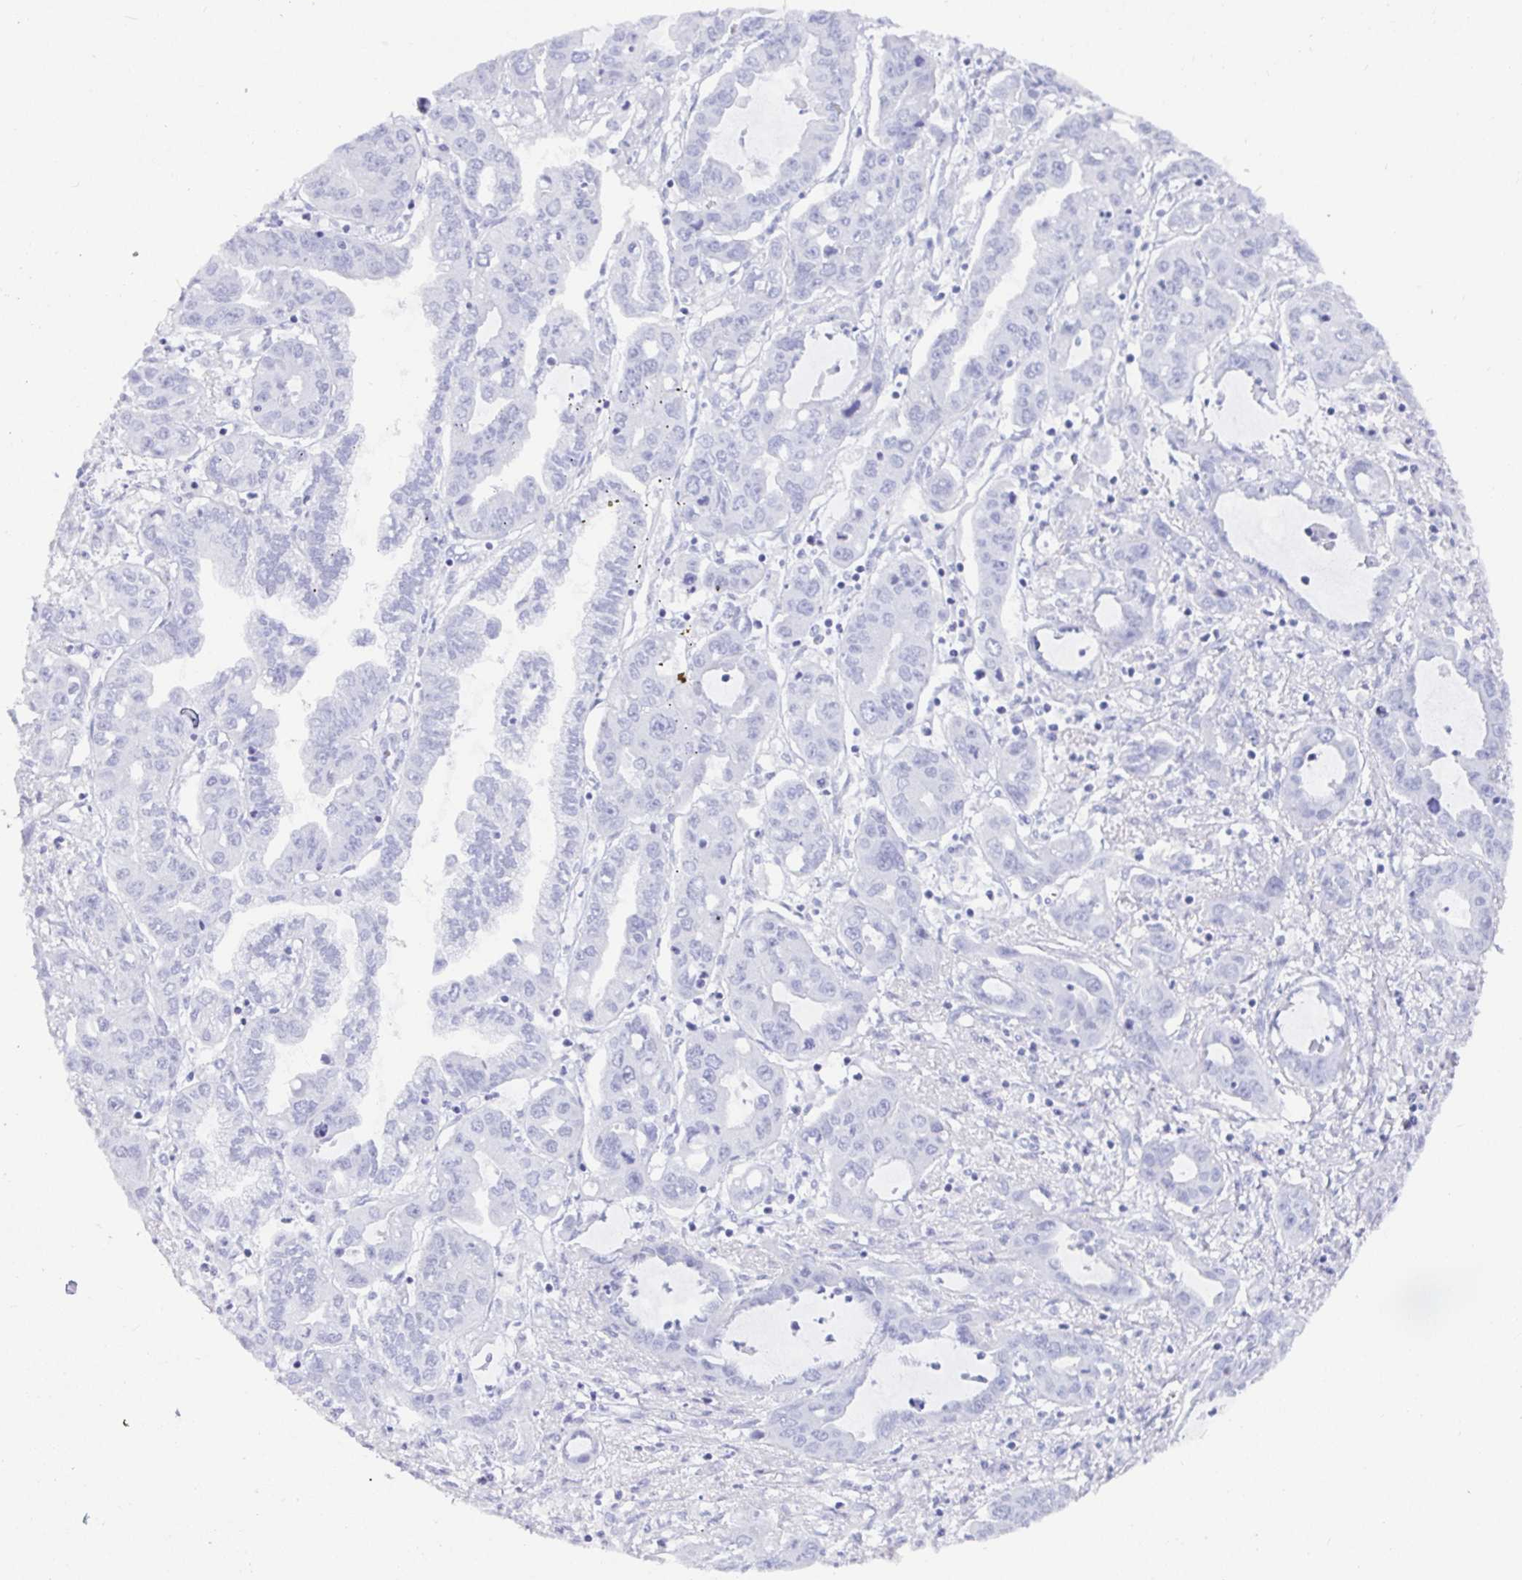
{"staining": {"intensity": "negative", "quantity": "none", "location": "none"}, "tissue": "liver cancer", "cell_type": "Tumor cells", "image_type": "cancer", "snomed": [{"axis": "morphology", "description": "Cholangiocarcinoma"}, {"axis": "topography", "description": "Liver"}], "caption": "High power microscopy micrograph of an immunohistochemistry photomicrograph of liver cancer (cholangiocarcinoma), revealing no significant staining in tumor cells.", "gene": "TMEM241", "patient": {"sex": "male", "age": 58}}